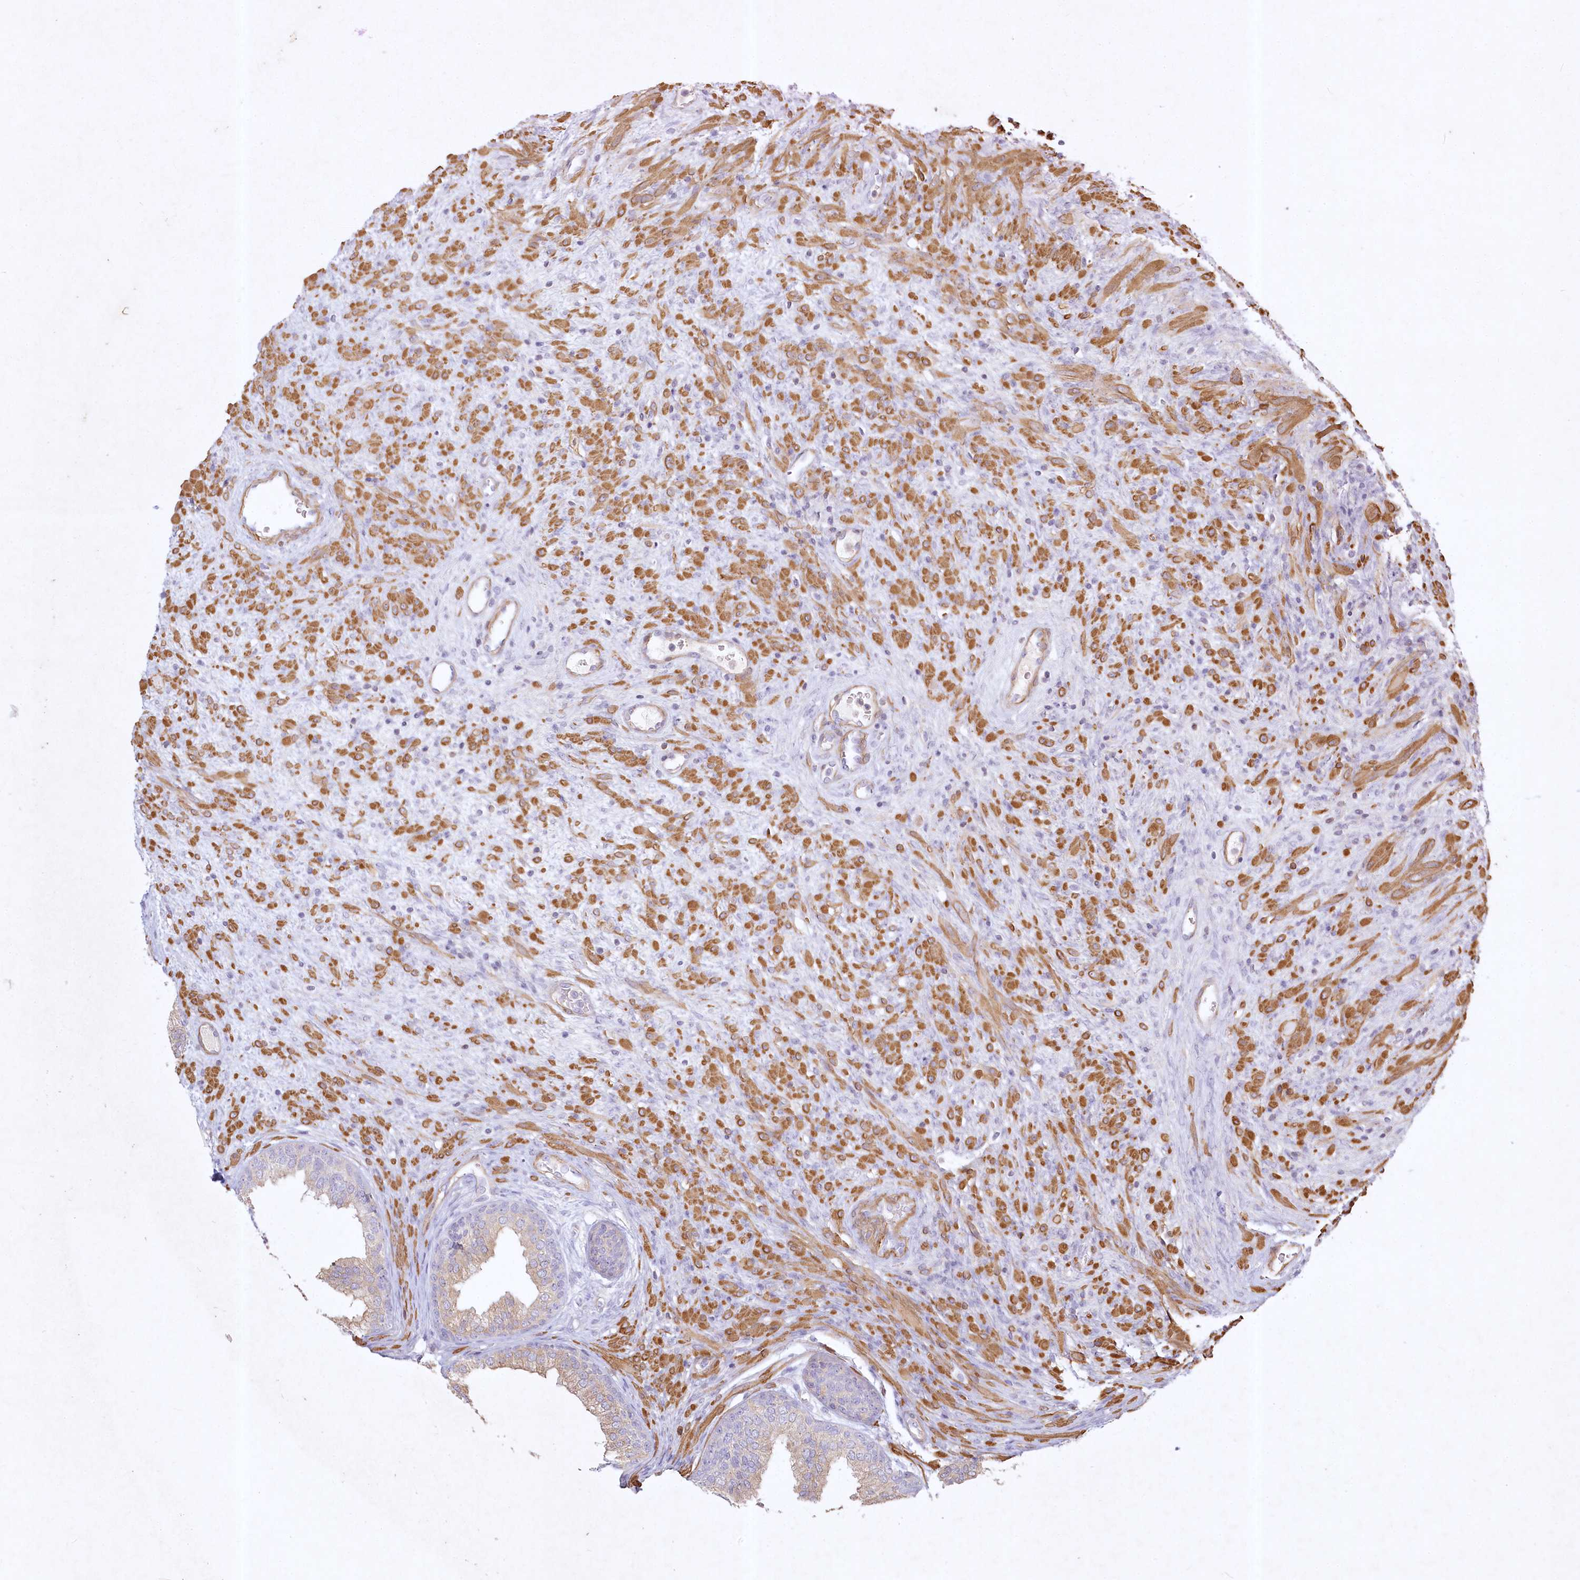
{"staining": {"intensity": "moderate", "quantity": "25%-75%", "location": "cytoplasmic/membranous"}, "tissue": "prostate", "cell_type": "Glandular cells", "image_type": "normal", "snomed": [{"axis": "morphology", "description": "Normal tissue, NOS"}, {"axis": "topography", "description": "Prostate"}], "caption": "Benign prostate demonstrates moderate cytoplasmic/membranous staining in approximately 25%-75% of glandular cells Using DAB (brown) and hematoxylin (blue) stains, captured at high magnification using brightfield microscopy..", "gene": "INPP4B", "patient": {"sex": "male", "age": 76}}